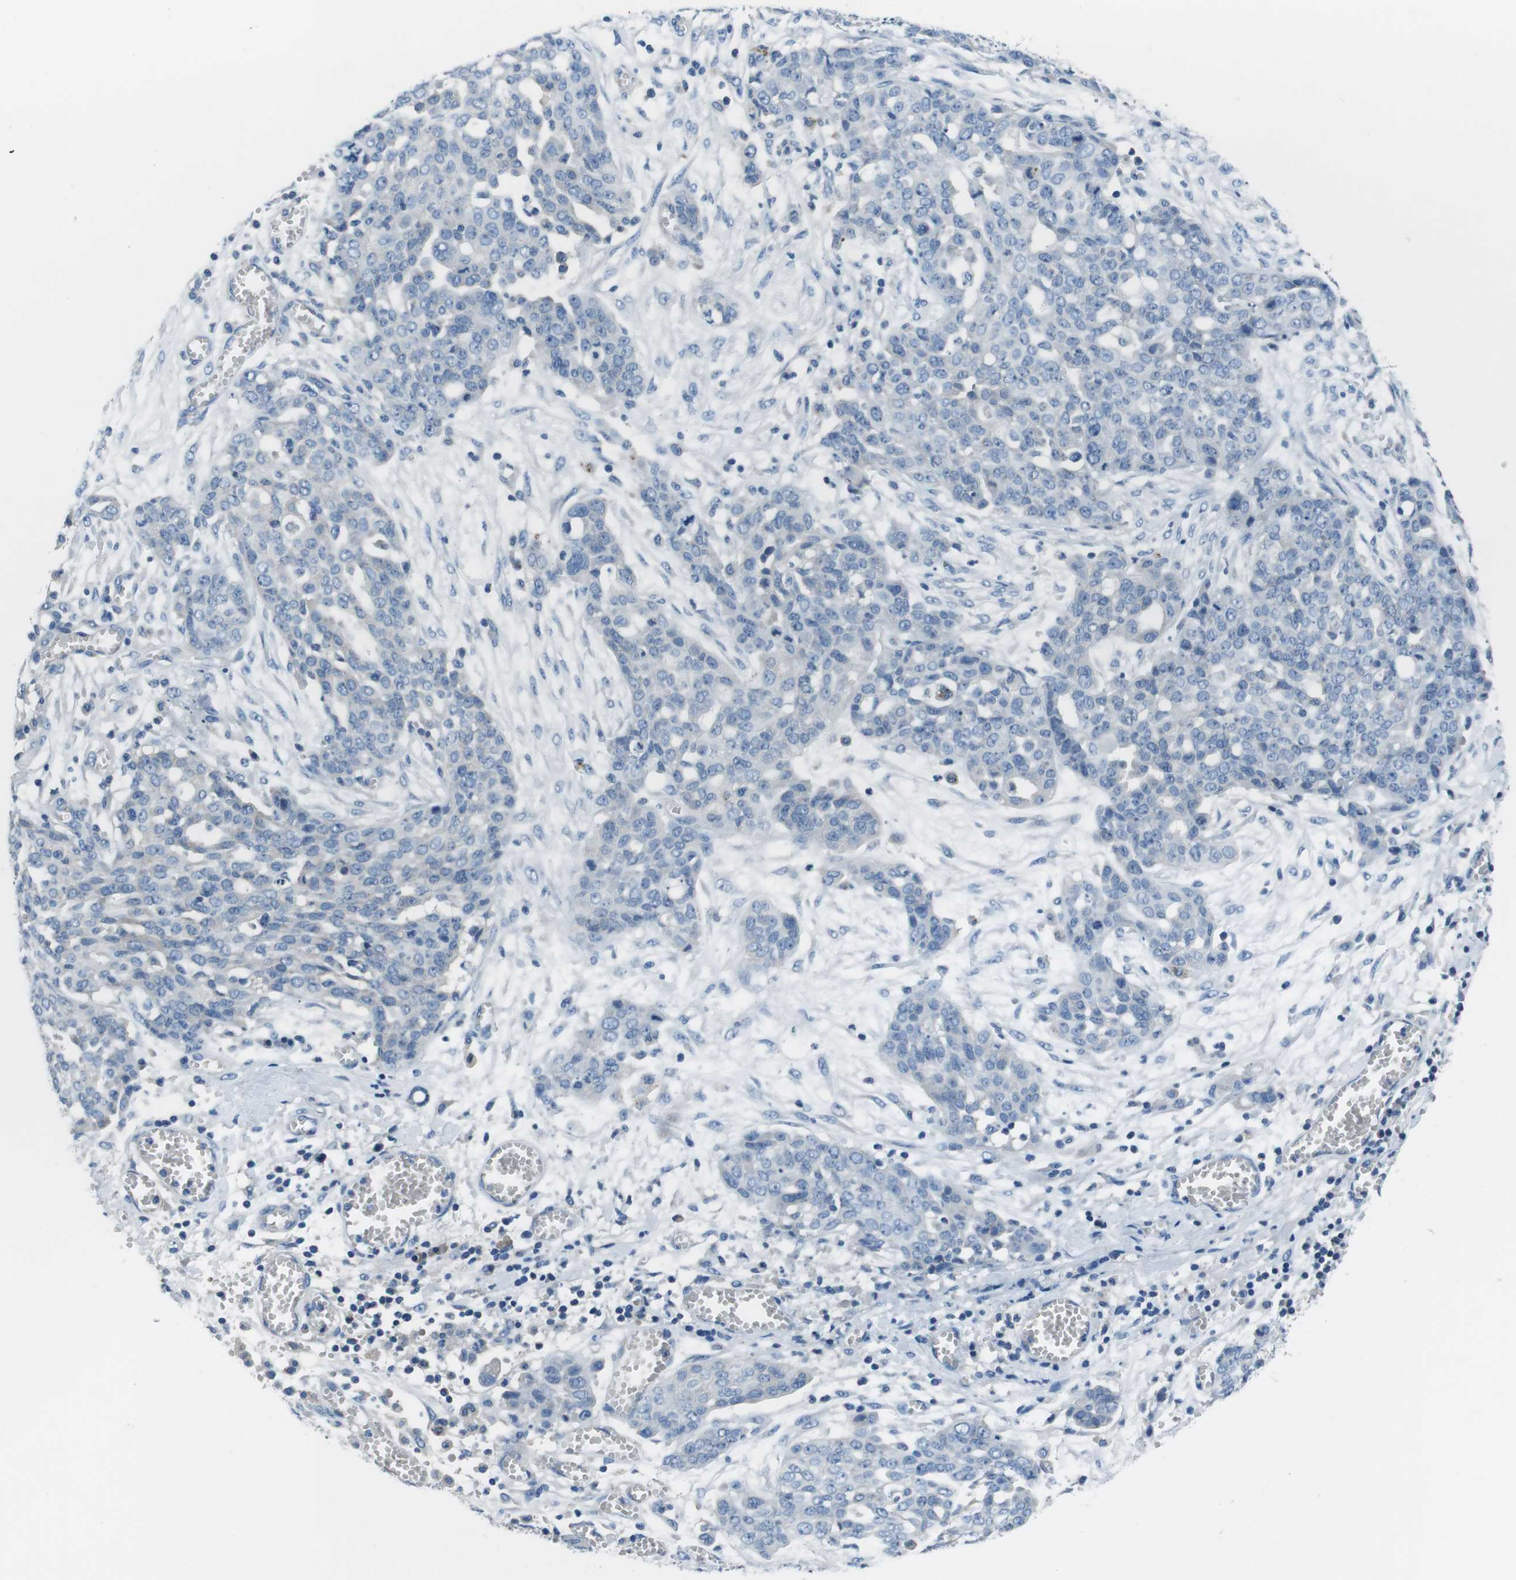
{"staining": {"intensity": "negative", "quantity": "none", "location": "none"}, "tissue": "ovarian cancer", "cell_type": "Tumor cells", "image_type": "cancer", "snomed": [{"axis": "morphology", "description": "Cystadenocarcinoma, serous, NOS"}, {"axis": "topography", "description": "Soft tissue"}, {"axis": "topography", "description": "Ovary"}], "caption": "Tumor cells show no significant protein staining in serous cystadenocarcinoma (ovarian).", "gene": "TULP3", "patient": {"sex": "female", "age": 57}}